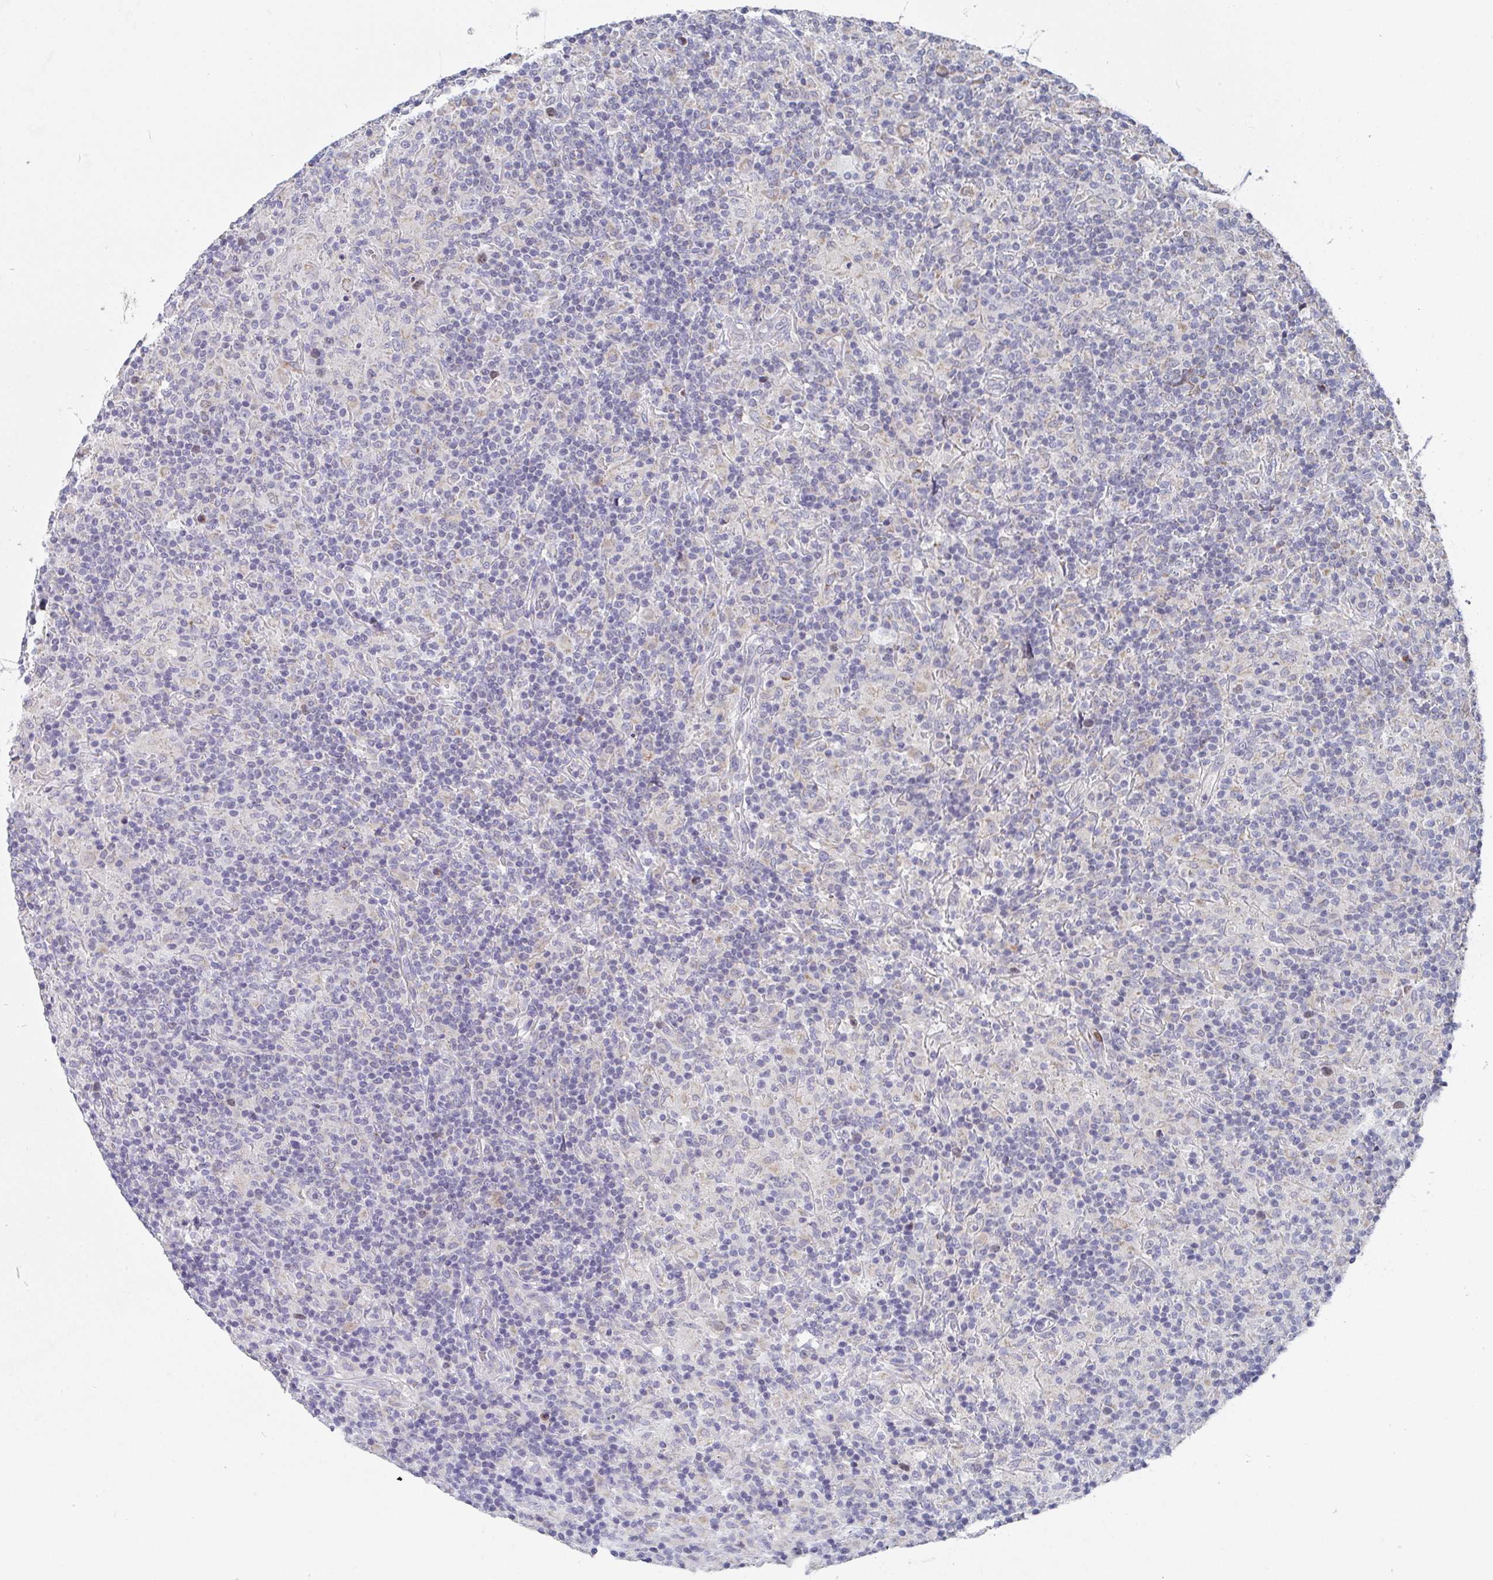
{"staining": {"intensity": "negative", "quantity": "none", "location": "none"}, "tissue": "lymphoma", "cell_type": "Tumor cells", "image_type": "cancer", "snomed": [{"axis": "morphology", "description": "Hodgkin's disease, NOS"}, {"axis": "topography", "description": "Lymph node"}], "caption": "Immunohistochemistry of lymphoma reveals no staining in tumor cells.", "gene": "ATP5F1C", "patient": {"sex": "male", "age": 70}}